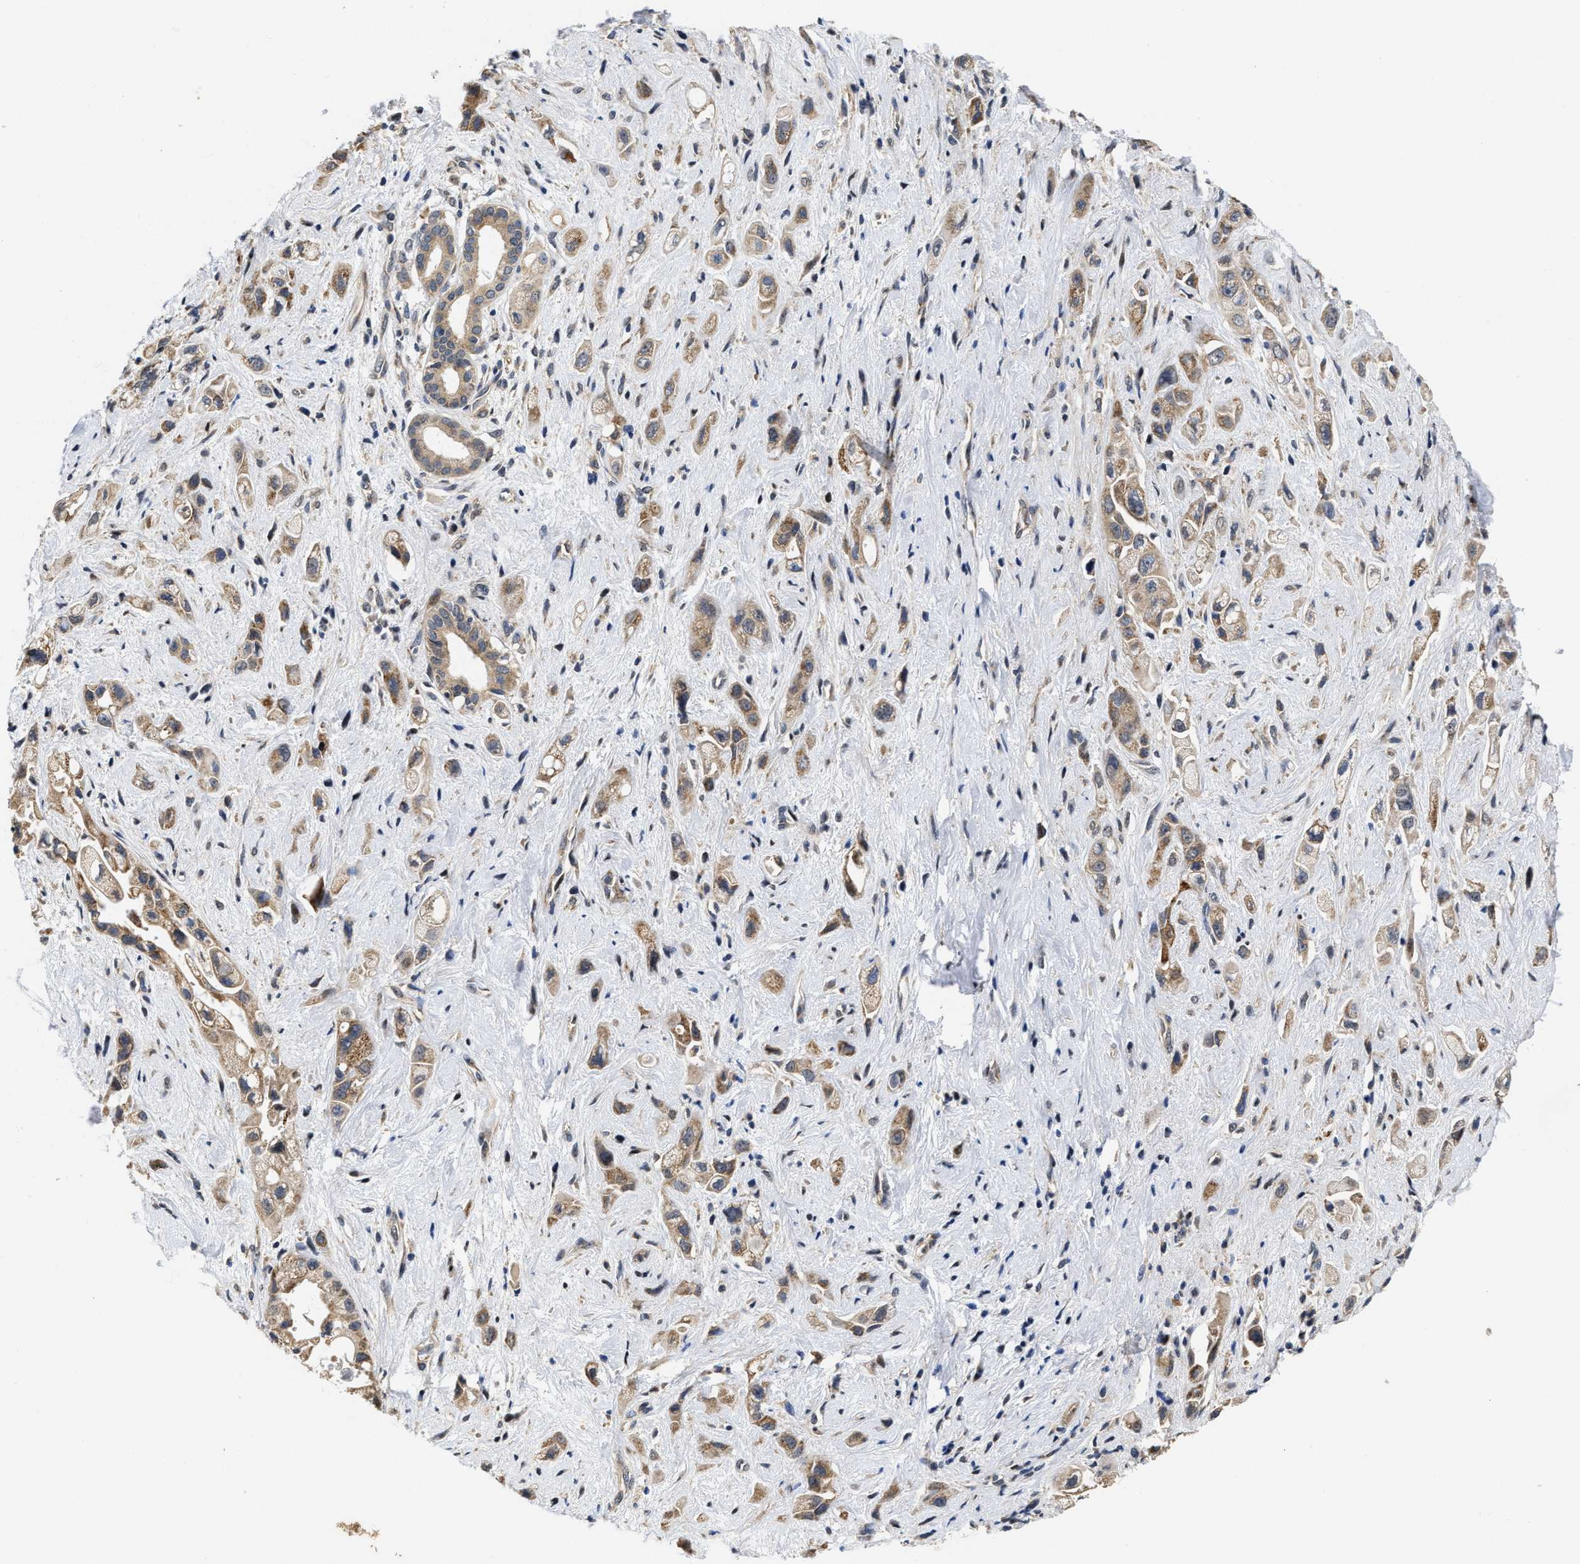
{"staining": {"intensity": "moderate", "quantity": ">75%", "location": "cytoplasmic/membranous"}, "tissue": "pancreatic cancer", "cell_type": "Tumor cells", "image_type": "cancer", "snomed": [{"axis": "morphology", "description": "Adenocarcinoma, NOS"}, {"axis": "topography", "description": "Pancreas"}], "caption": "Pancreatic cancer (adenocarcinoma) stained with a protein marker reveals moderate staining in tumor cells.", "gene": "SCYL2", "patient": {"sex": "female", "age": 66}}